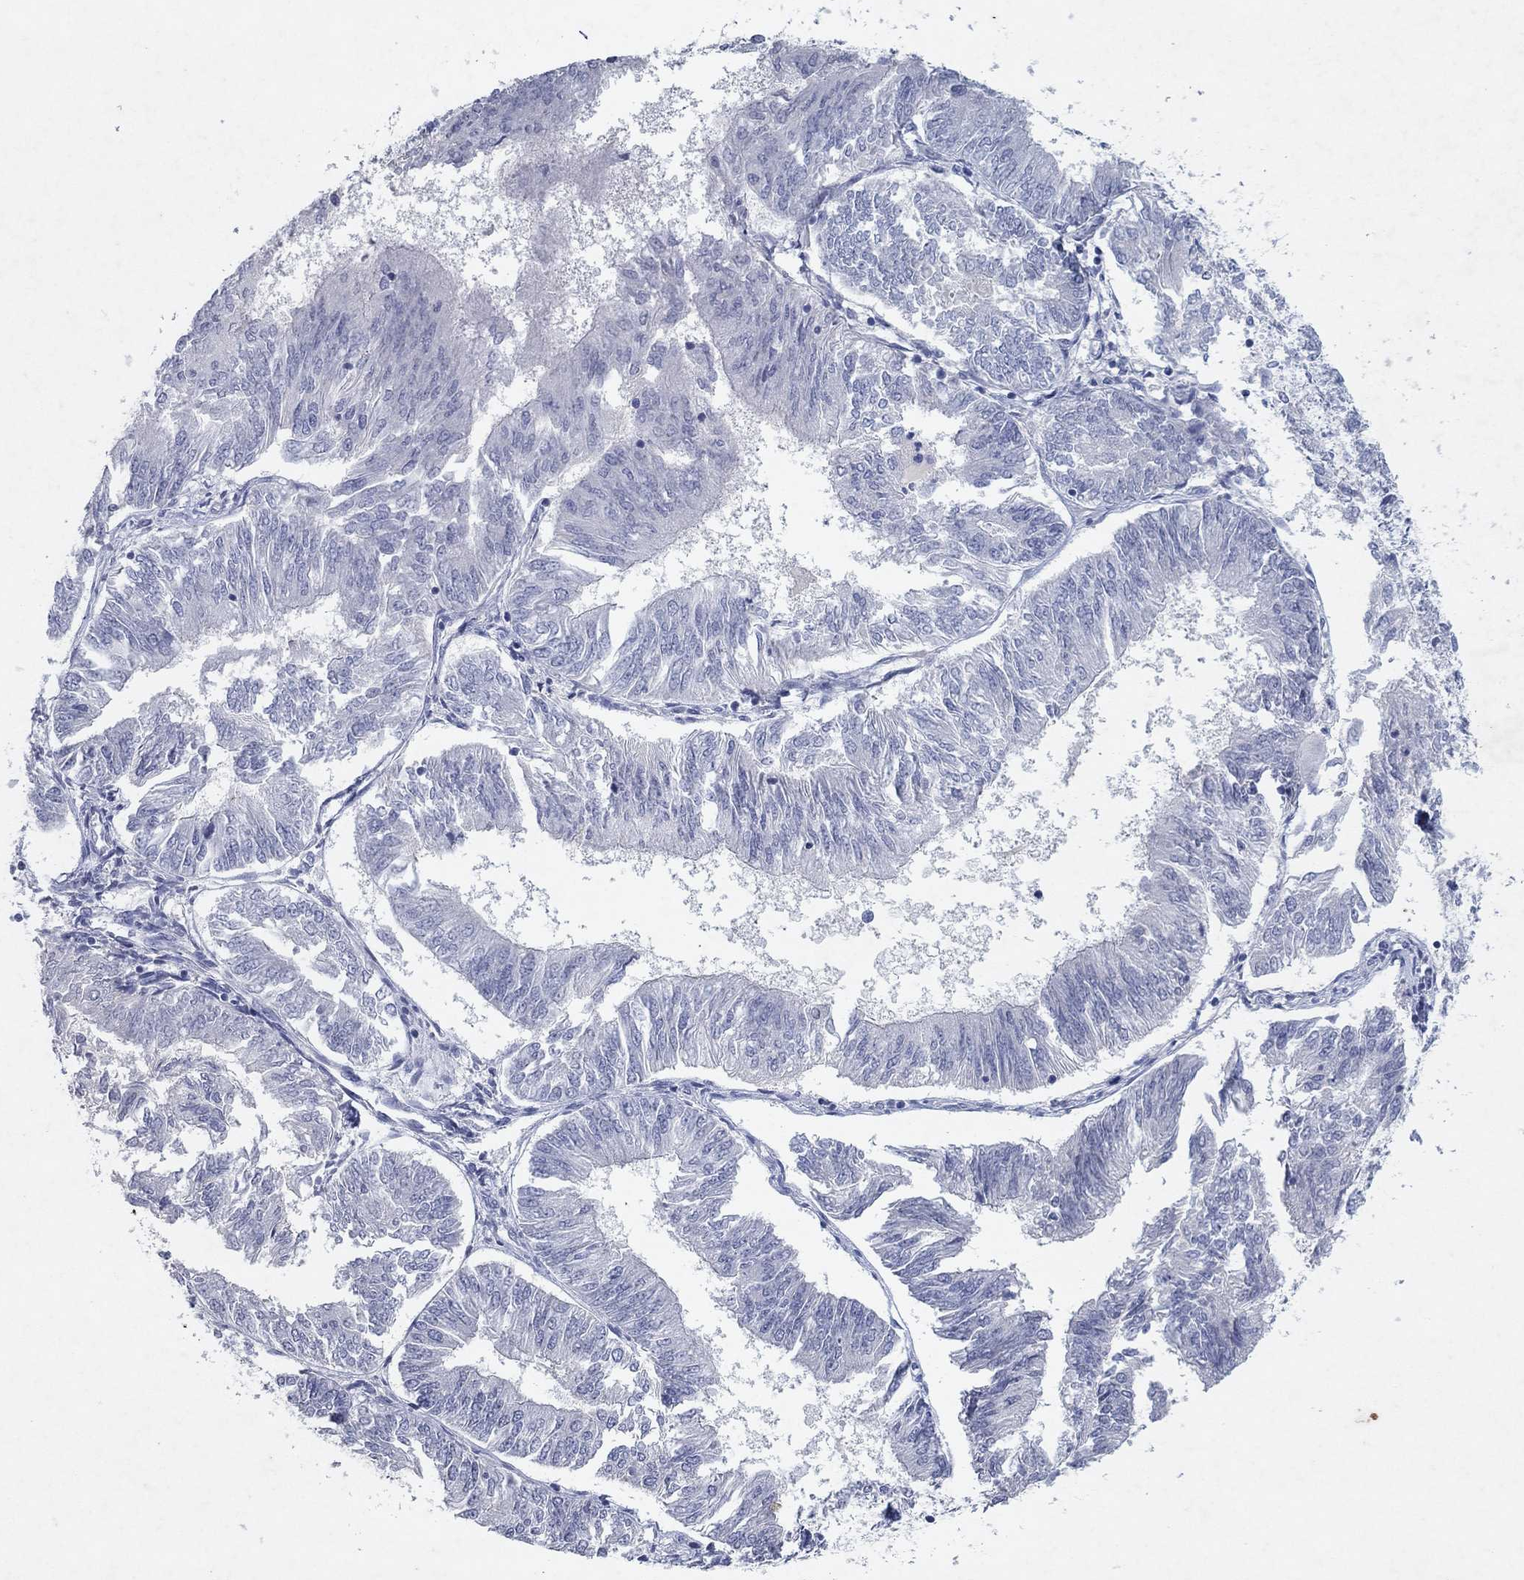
{"staining": {"intensity": "negative", "quantity": "none", "location": "none"}, "tissue": "endometrial cancer", "cell_type": "Tumor cells", "image_type": "cancer", "snomed": [{"axis": "morphology", "description": "Adenocarcinoma, NOS"}, {"axis": "topography", "description": "Endometrium"}], "caption": "A high-resolution image shows immunohistochemistry staining of endometrial cancer, which demonstrates no significant positivity in tumor cells. (IHC, brightfield microscopy, high magnification).", "gene": "KRT40", "patient": {"sex": "female", "age": 58}}